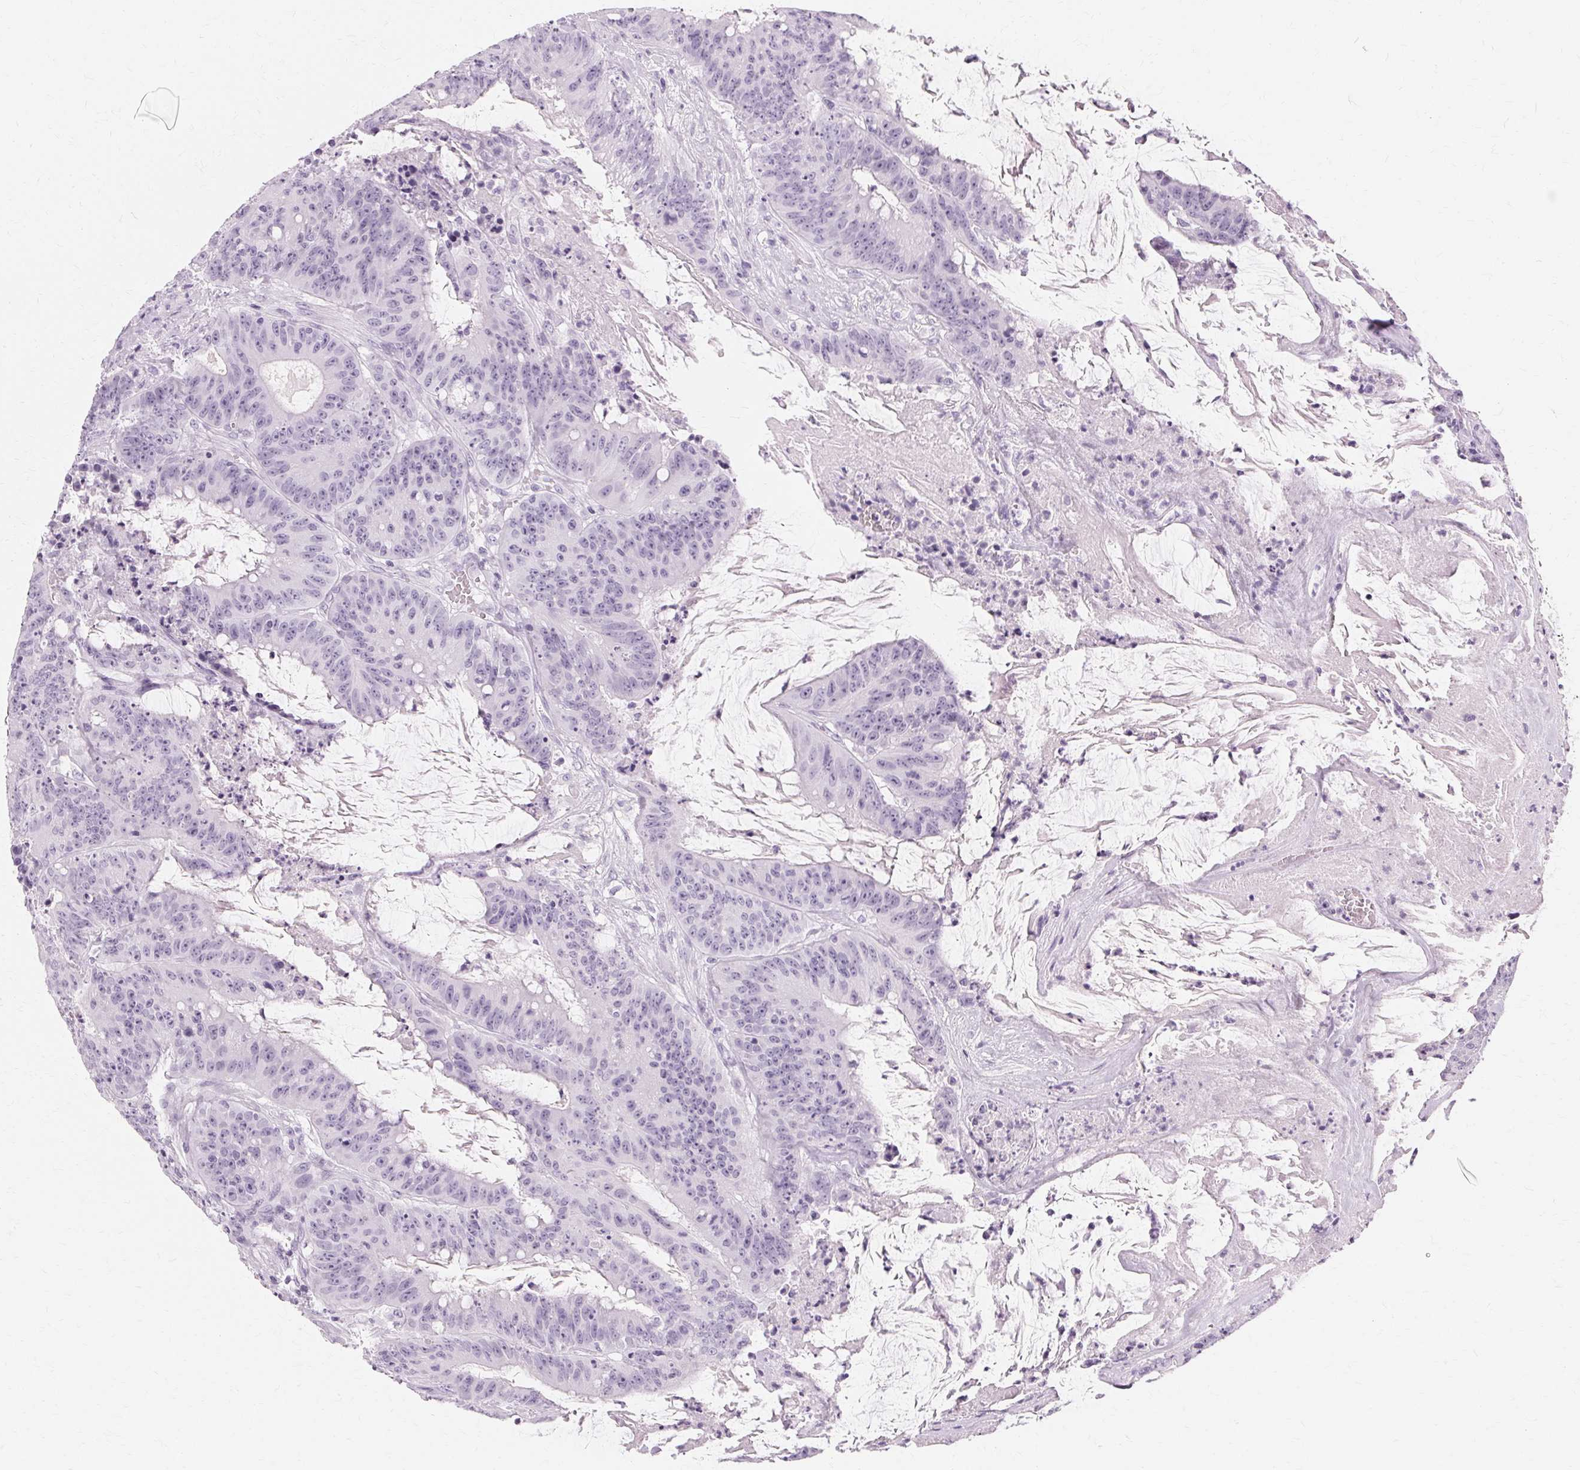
{"staining": {"intensity": "negative", "quantity": "none", "location": "none"}, "tissue": "colorectal cancer", "cell_type": "Tumor cells", "image_type": "cancer", "snomed": [{"axis": "morphology", "description": "Adenocarcinoma, NOS"}, {"axis": "topography", "description": "Colon"}], "caption": "There is no significant staining in tumor cells of colorectal cancer.", "gene": "KRT6C", "patient": {"sex": "male", "age": 33}}